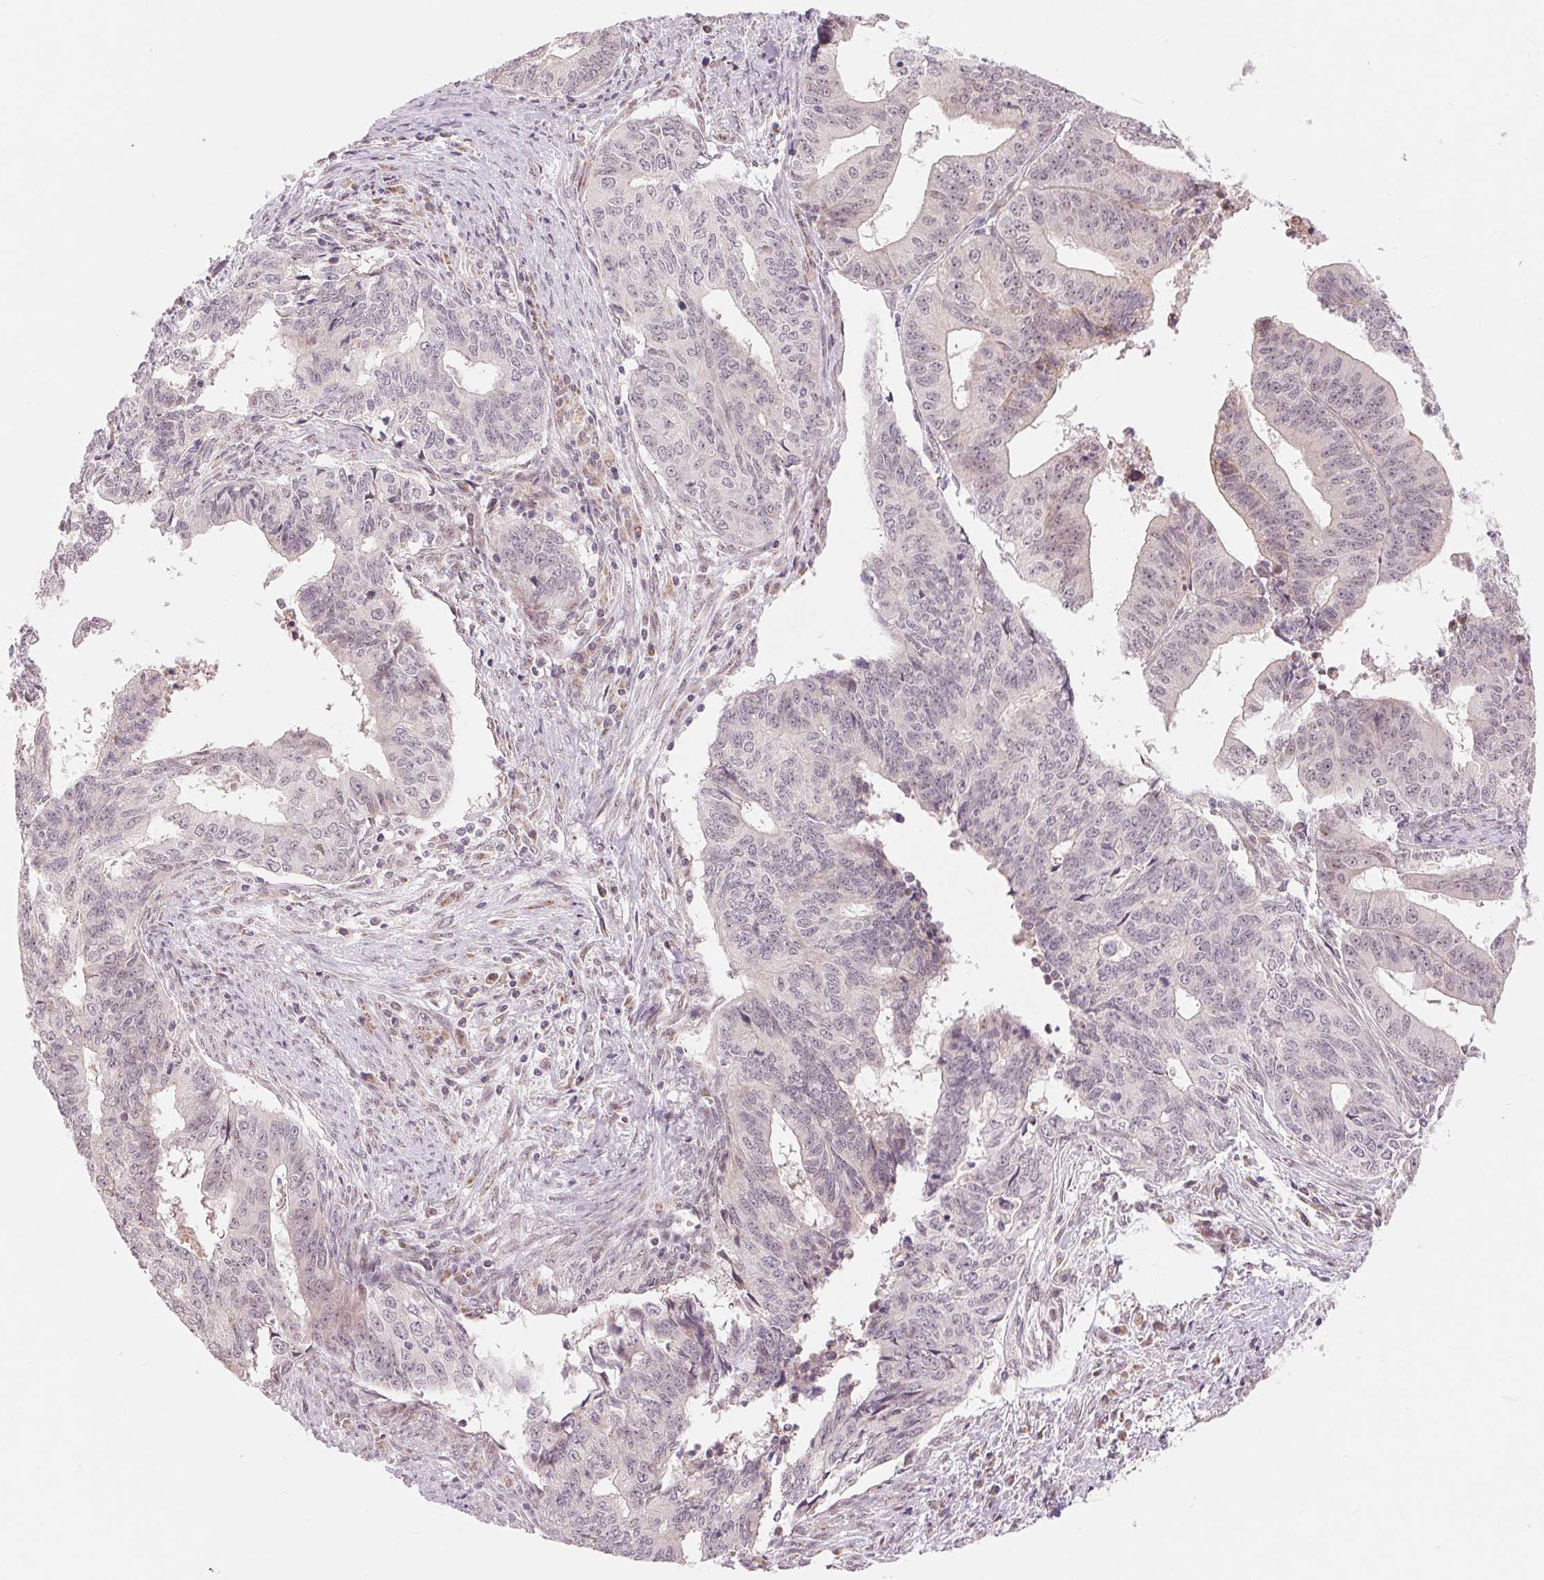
{"staining": {"intensity": "negative", "quantity": "none", "location": "none"}, "tissue": "endometrial cancer", "cell_type": "Tumor cells", "image_type": "cancer", "snomed": [{"axis": "morphology", "description": "Adenocarcinoma, NOS"}, {"axis": "topography", "description": "Endometrium"}], "caption": "There is no significant positivity in tumor cells of endometrial adenocarcinoma.", "gene": "ARHGAP32", "patient": {"sex": "female", "age": 65}}